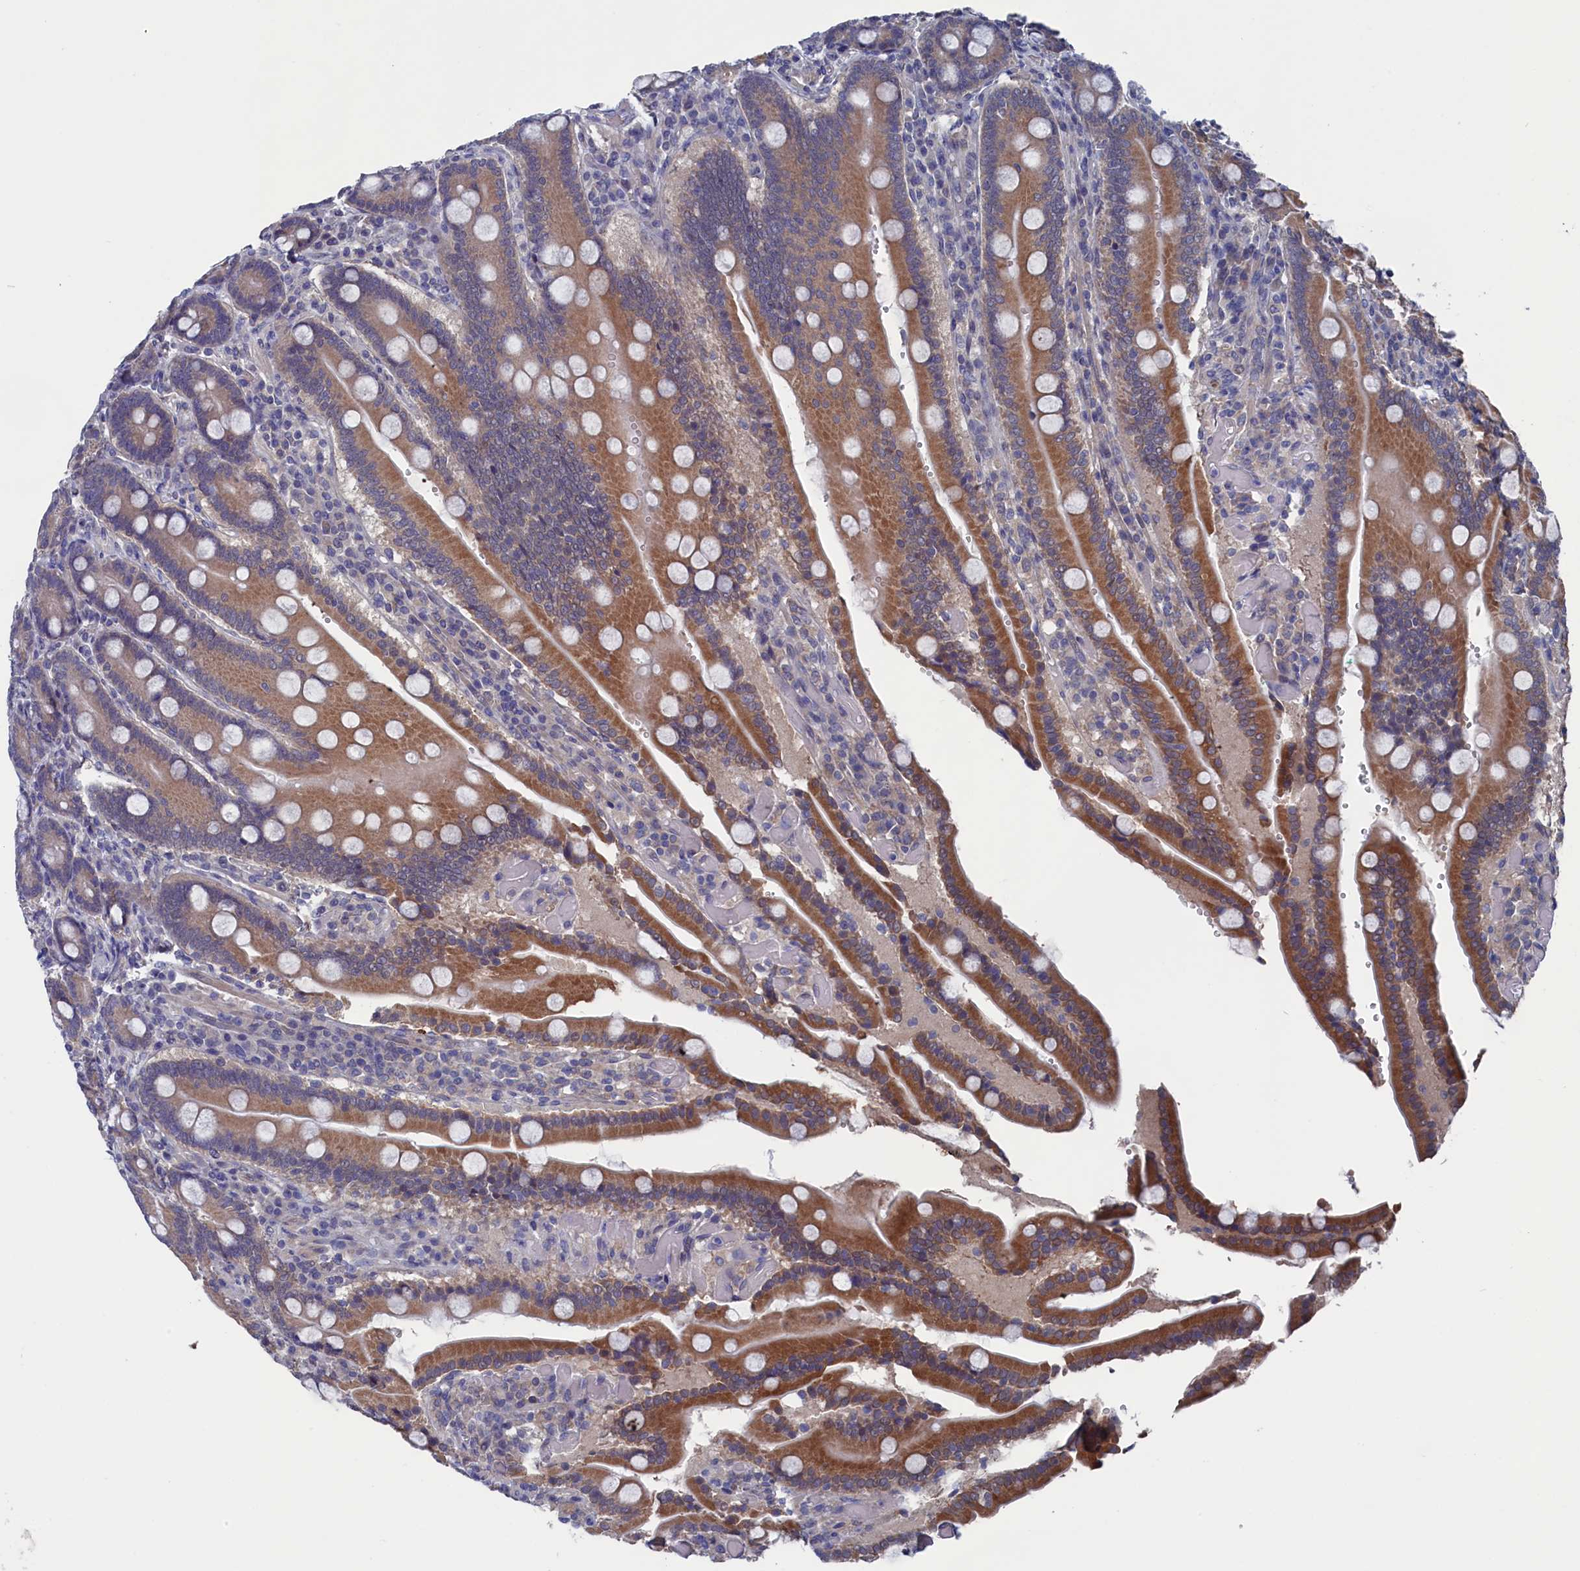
{"staining": {"intensity": "strong", "quantity": ">75%", "location": "cytoplasmic/membranous"}, "tissue": "duodenum", "cell_type": "Glandular cells", "image_type": "normal", "snomed": [{"axis": "morphology", "description": "Normal tissue, NOS"}, {"axis": "topography", "description": "Duodenum"}], "caption": "Immunohistochemical staining of unremarkable human duodenum shows >75% levels of strong cytoplasmic/membranous protein positivity in approximately >75% of glandular cells.", "gene": "SPATA13", "patient": {"sex": "female", "age": 62}}